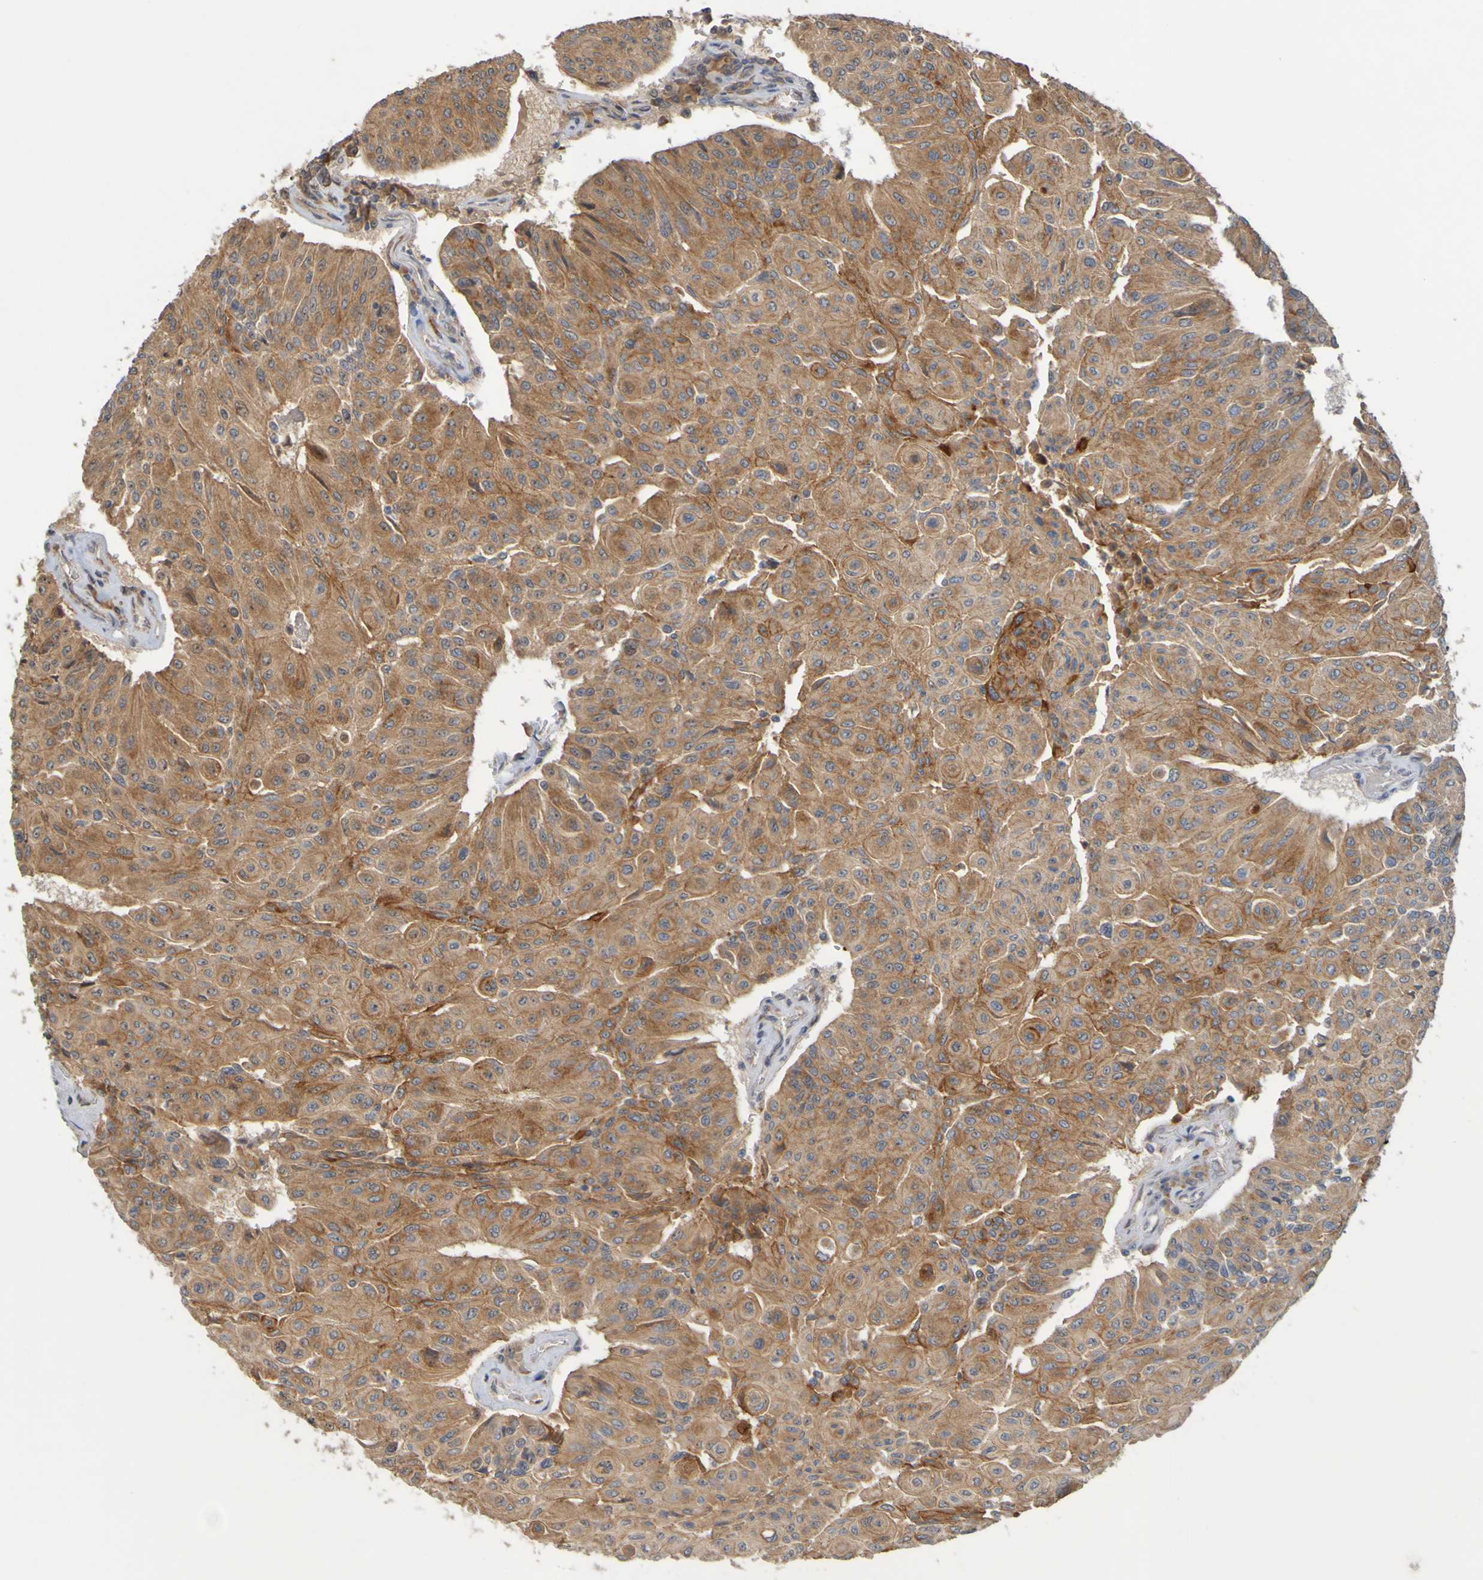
{"staining": {"intensity": "moderate", "quantity": ">75%", "location": "cytoplasmic/membranous"}, "tissue": "urothelial cancer", "cell_type": "Tumor cells", "image_type": "cancer", "snomed": [{"axis": "morphology", "description": "Urothelial carcinoma, High grade"}, {"axis": "topography", "description": "Urinary bladder"}], "caption": "Moderate cytoplasmic/membranous protein expression is appreciated in about >75% of tumor cells in urothelial cancer. The staining is performed using DAB brown chromogen to label protein expression. The nuclei are counter-stained blue using hematoxylin.", "gene": "TMBIM1", "patient": {"sex": "male", "age": 66}}